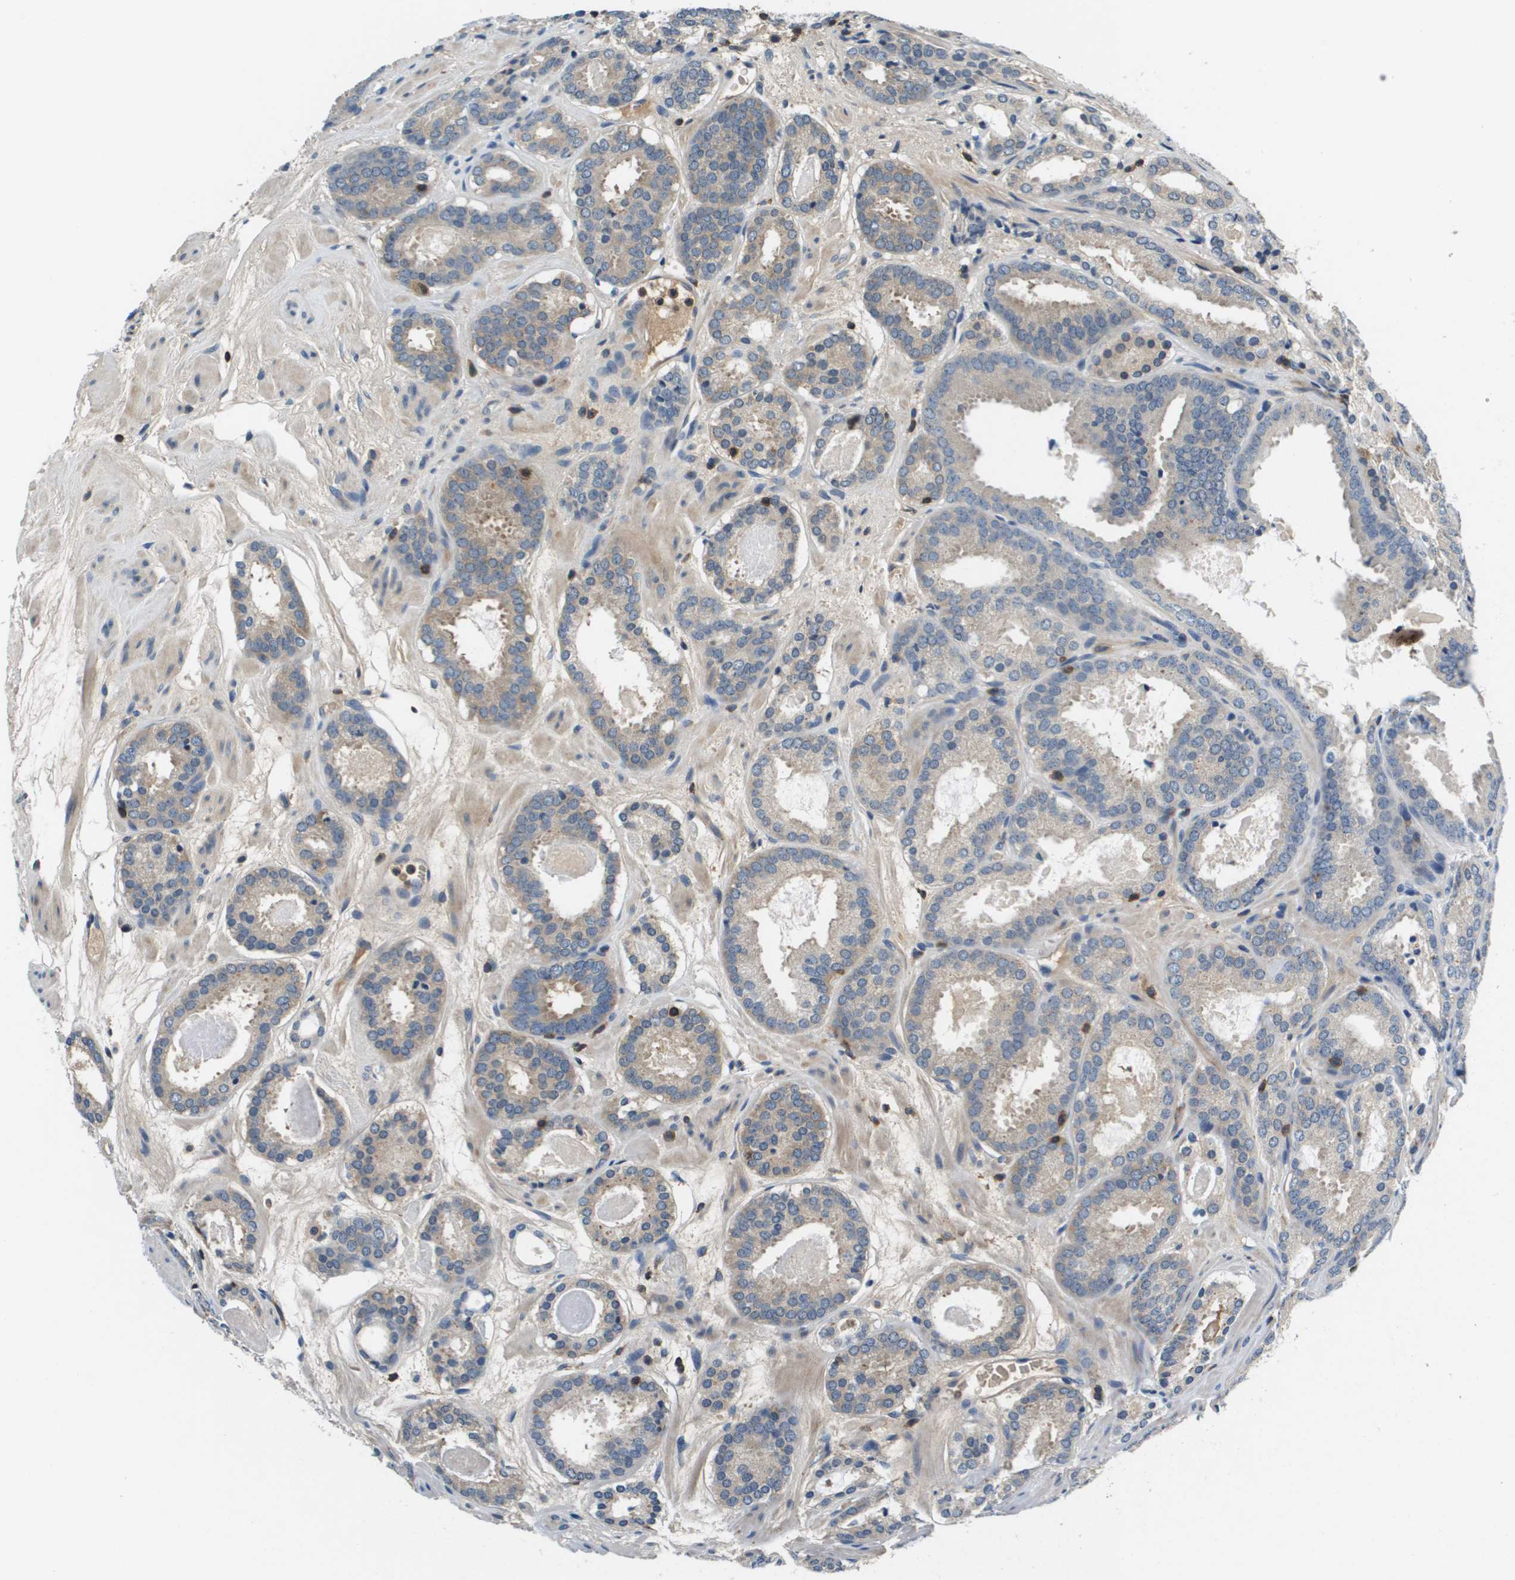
{"staining": {"intensity": "weak", "quantity": ">75%", "location": "cytoplasmic/membranous"}, "tissue": "prostate cancer", "cell_type": "Tumor cells", "image_type": "cancer", "snomed": [{"axis": "morphology", "description": "Adenocarcinoma, Low grade"}, {"axis": "topography", "description": "Prostate"}], "caption": "Immunohistochemical staining of prostate low-grade adenocarcinoma shows low levels of weak cytoplasmic/membranous expression in about >75% of tumor cells.", "gene": "KCNQ5", "patient": {"sex": "male", "age": 69}}